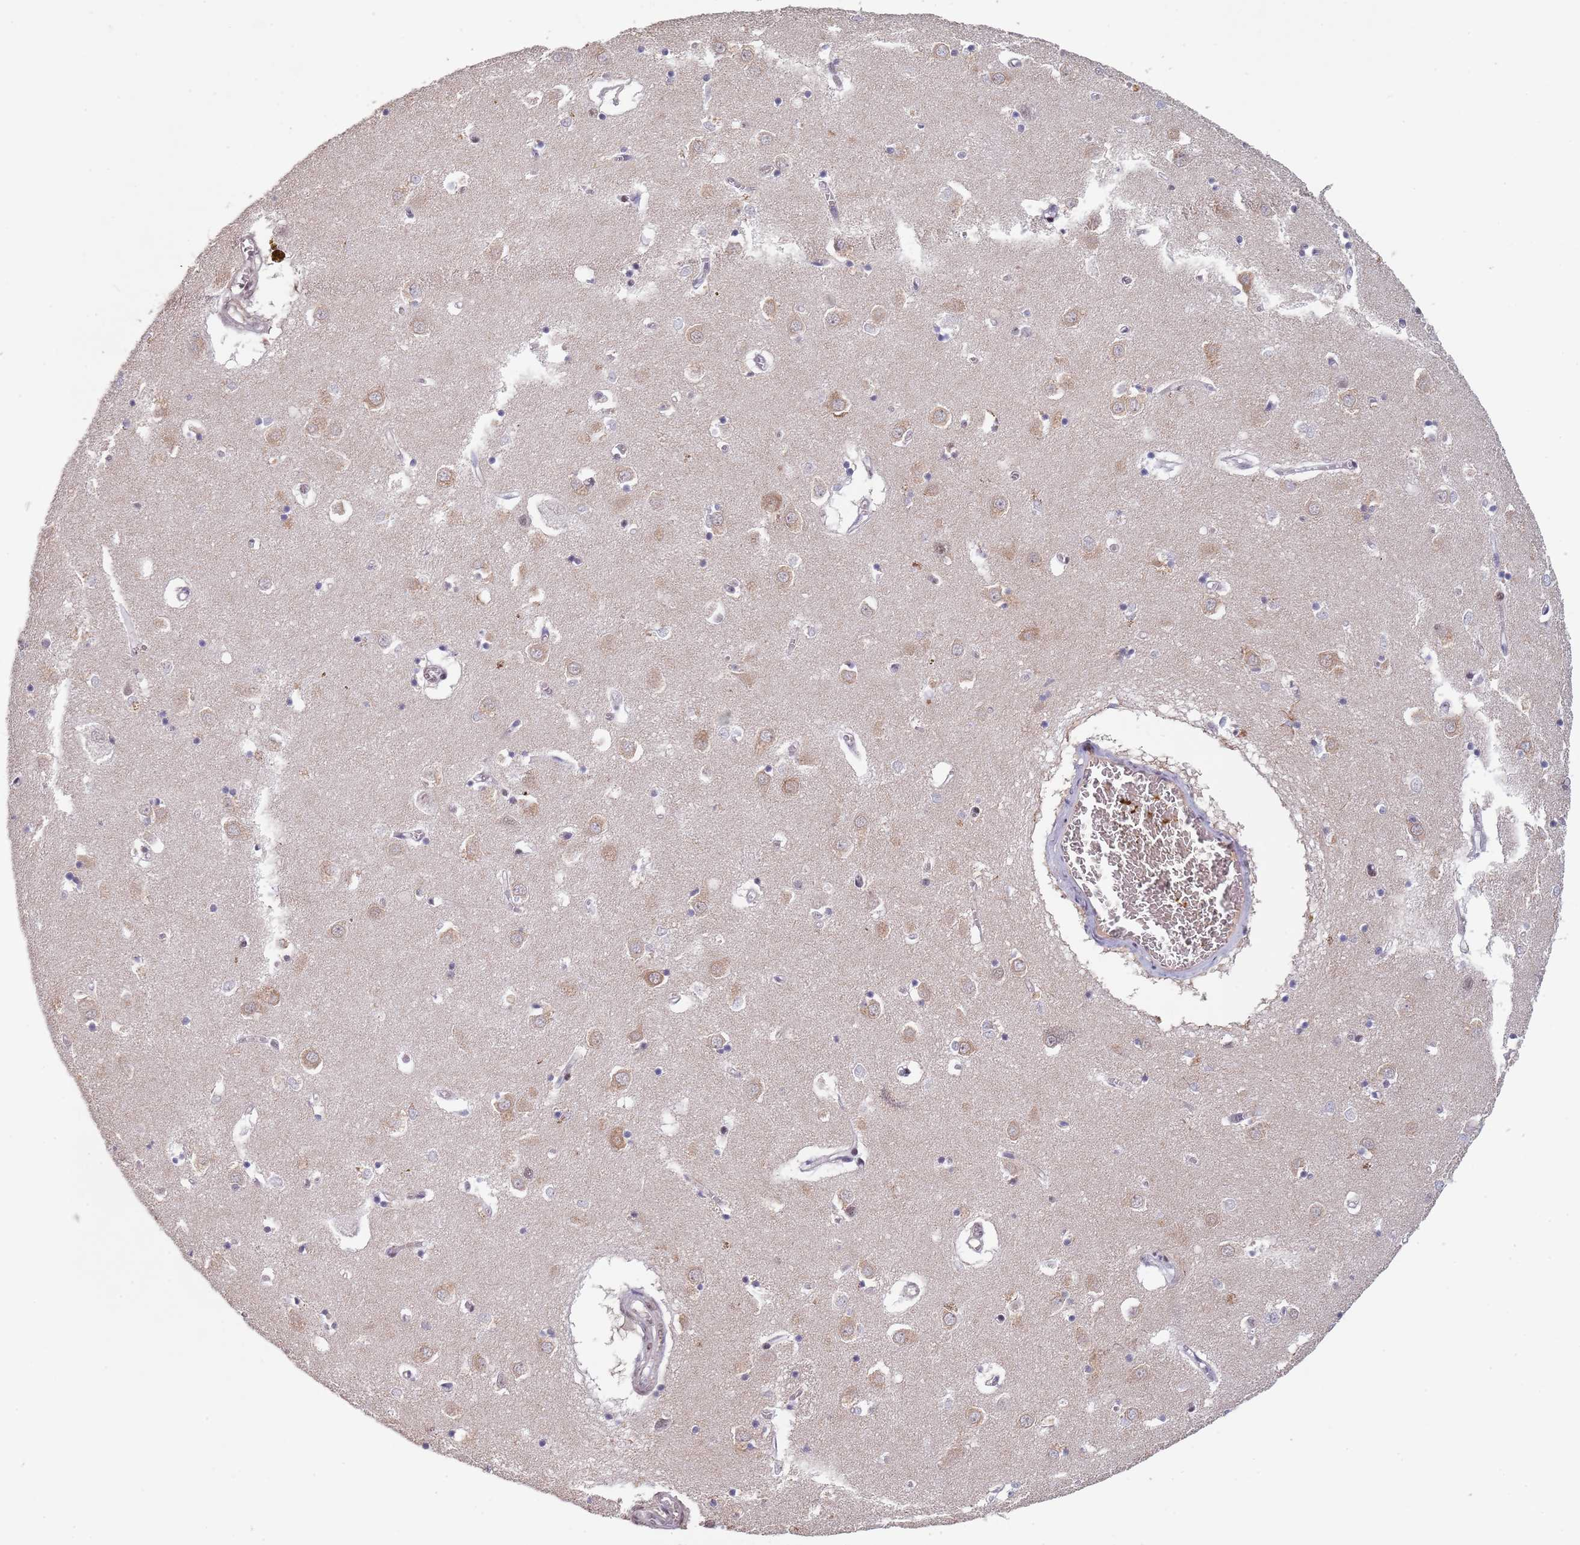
{"staining": {"intensity": "negative", "quantity": "none", "location": "none"}, "tissue": "caudate", "cell_type": "Glial cells", "image_type": "normal", "snomed": [{"axis": "morphology", "description": "Normal tissue, NOS"}, {"axis": "topography", "description": "Lateral ventricle wall"}], "caption": "DAB immunohistochemical staining of normal caudate exhibits no significant staining in glial cells. (DAB immunohistochemistry (IHC) with hematoxylin counter stain).", "gene": "CIZ1", "patient": {"sex": "male", "age": 70}}